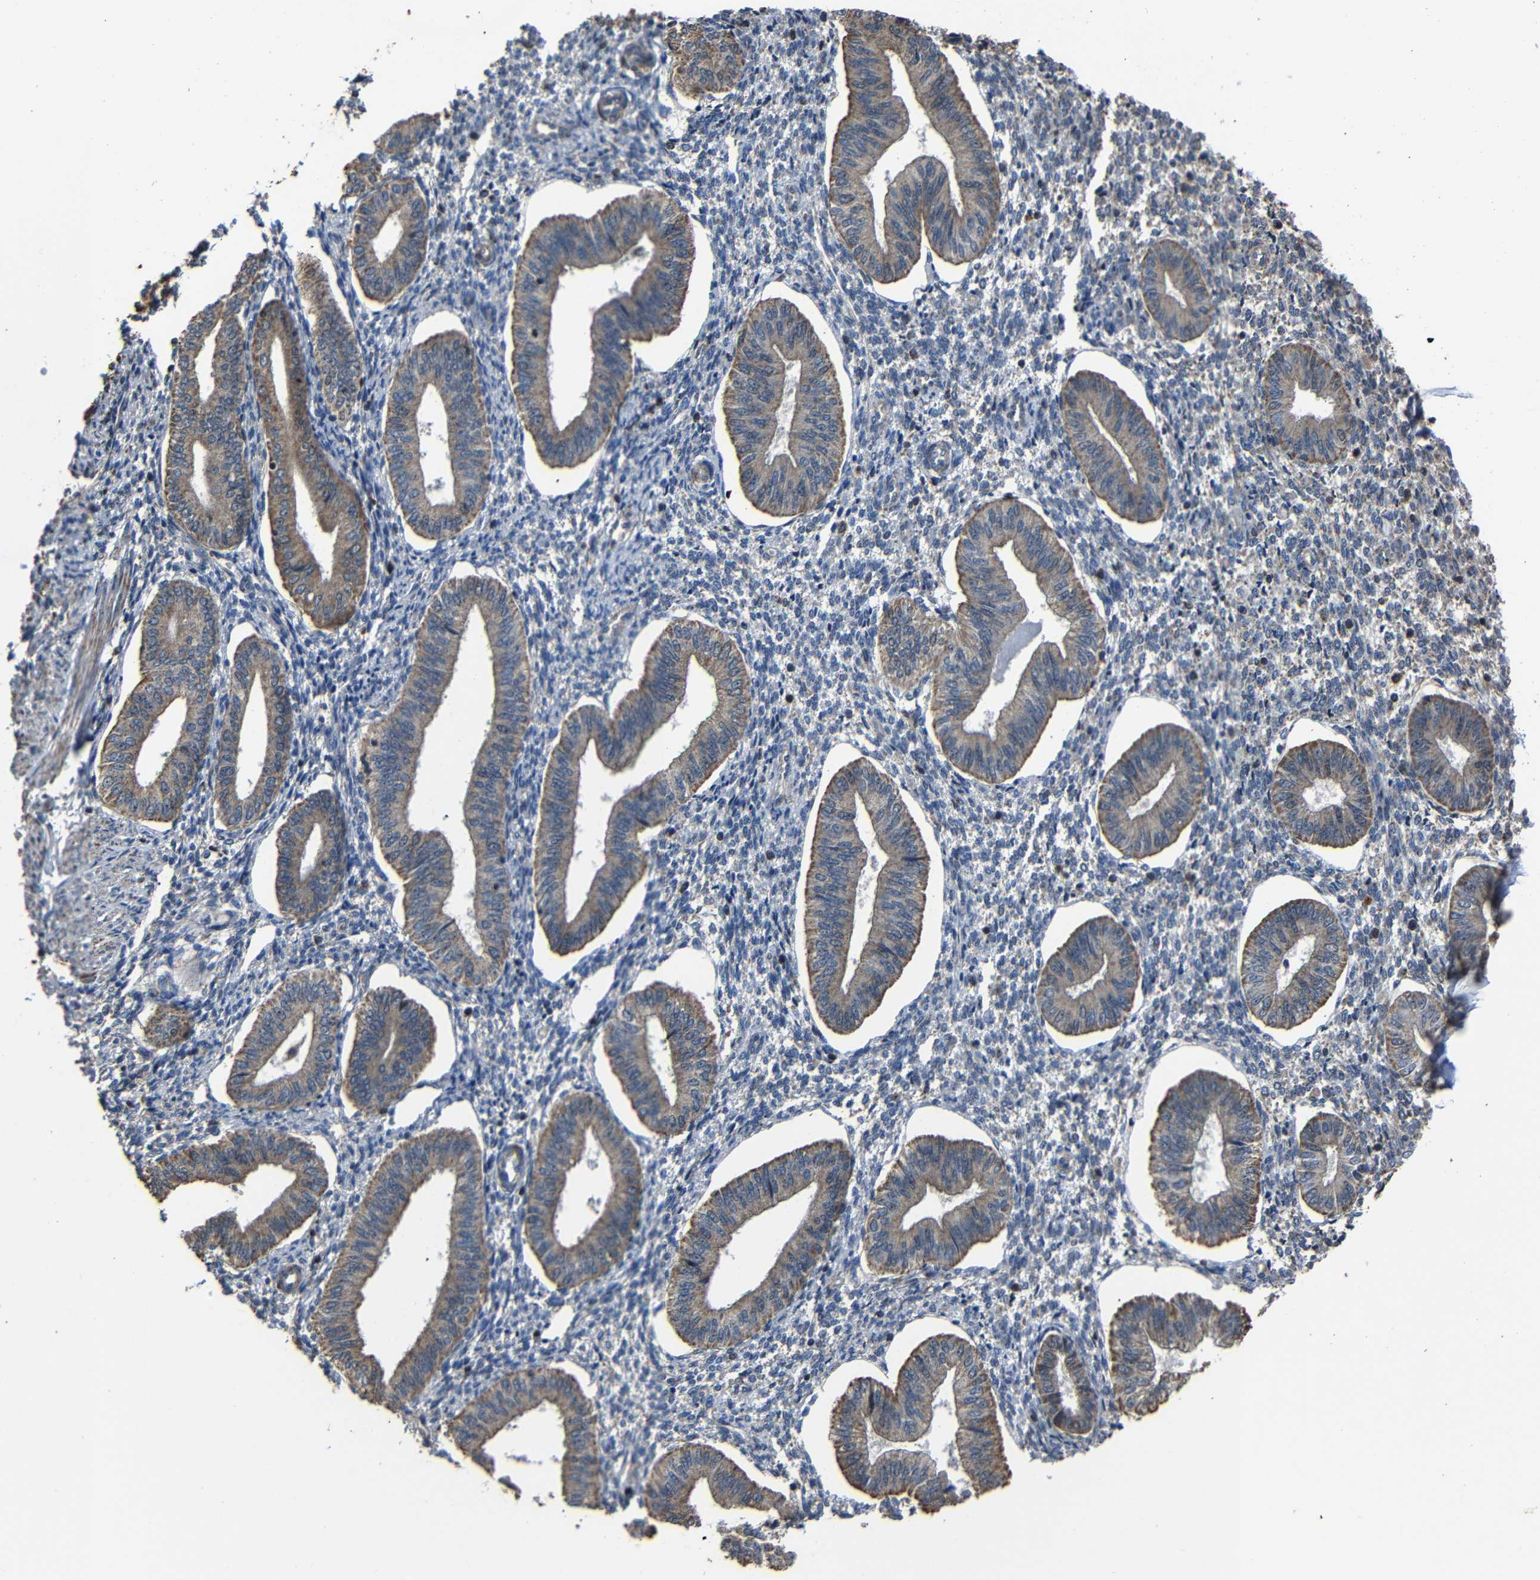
{"staining": {"intensity": "weak", "quantity": "<25%", "location": "cytoplasmic/membranous"}, "tissue": "endometrium", "cell_type": "Cells in endometrial stroma", "image_type": "normal", "snomed": [{"axis": "morphology", "description": "Normal tissue, NOS"}, {"axis": "topography", "description": "Endometrium"}], "caption": "Protein analysis of benign endometrium shows no significant expression in cells in endometrial stroma. (DAB (3,3'-diaminobenzidine) immunohistochemistry (IHC) with hematoxylin counter stain).", "gene": "SNN", "patient": {"sex": "female", "age": 50}}